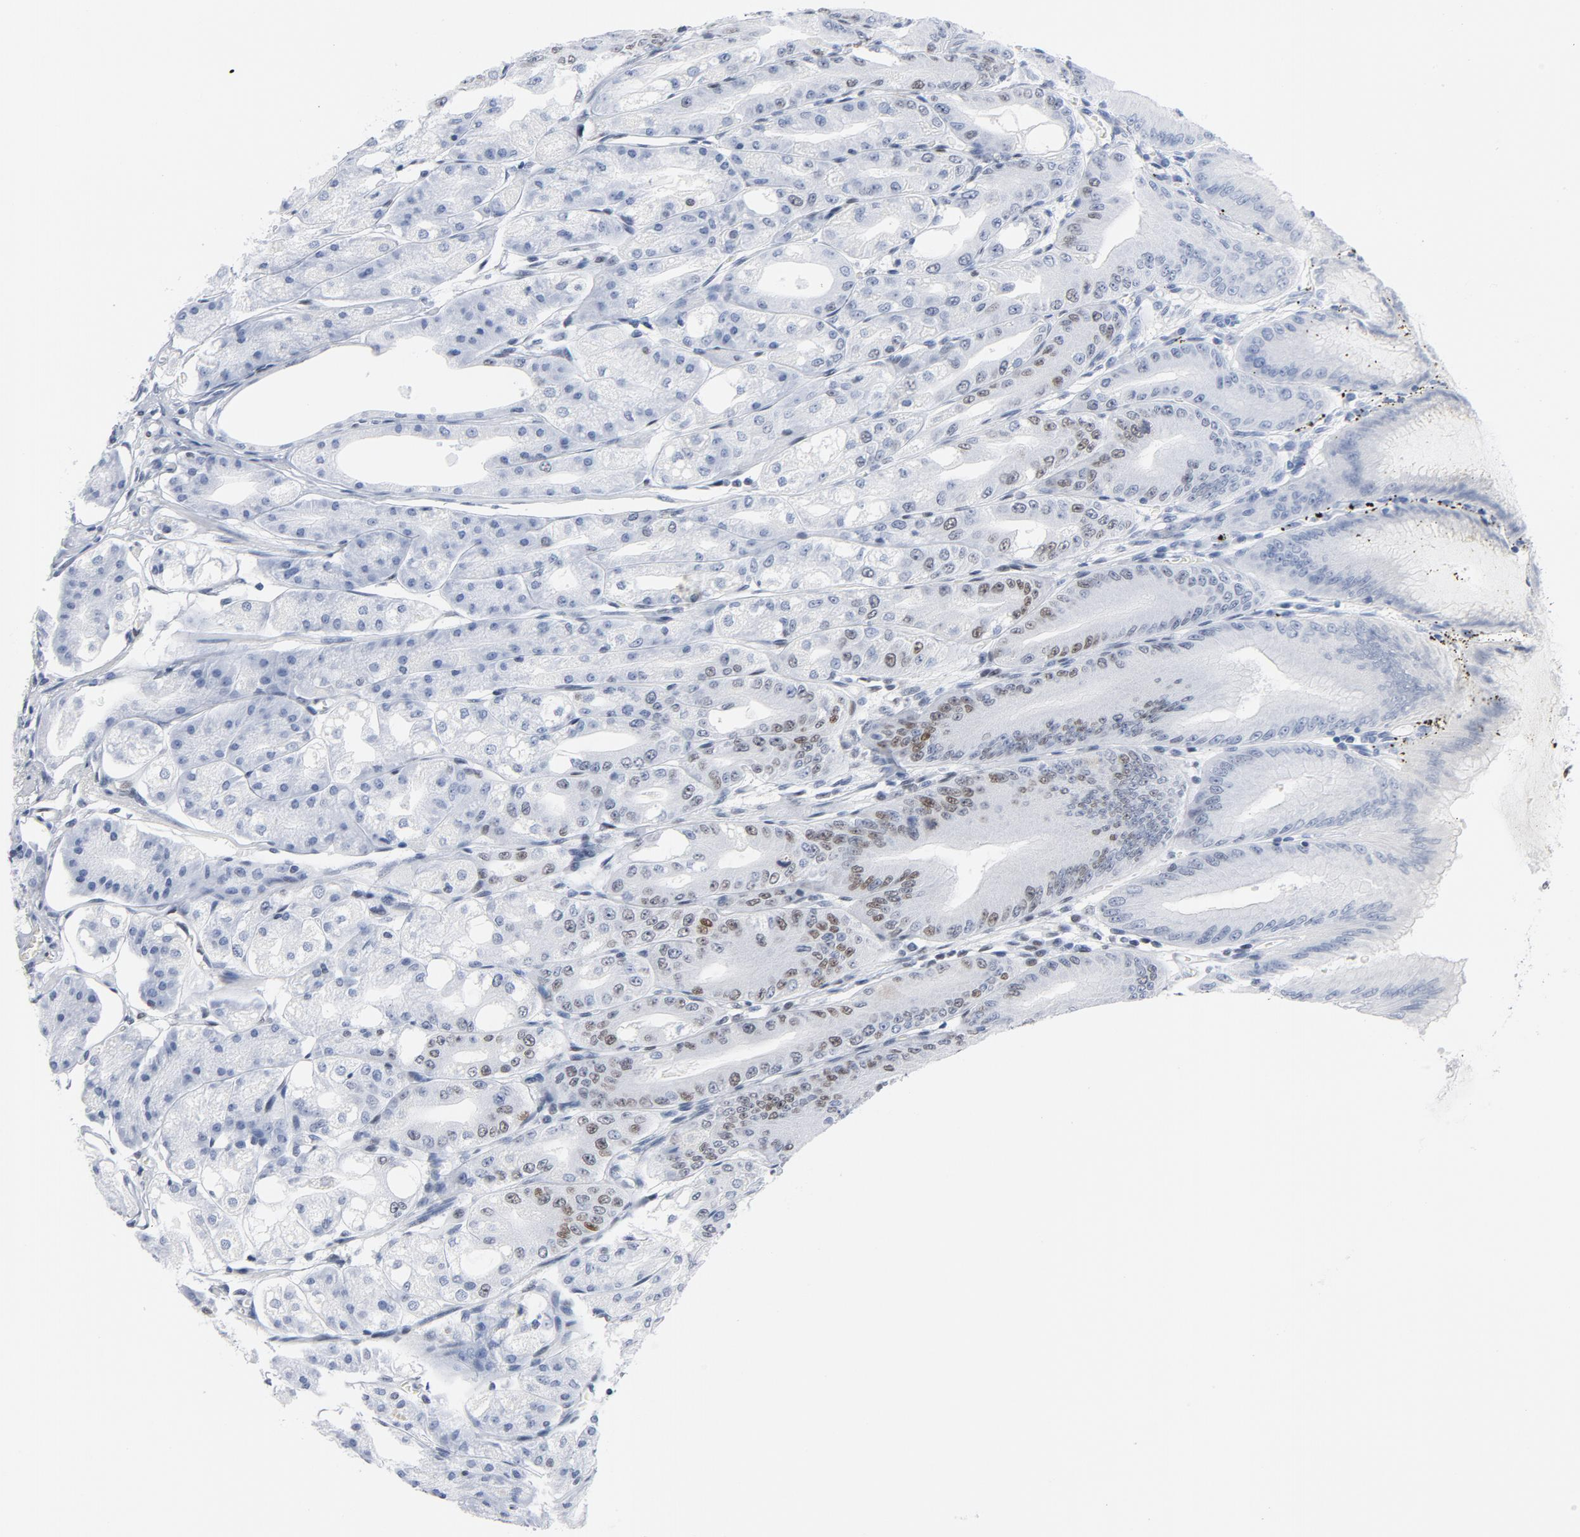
{"staining": {"intensity": "moderate", "quantity": "25%-75%", "location": "nuclear"}, "tissue": "stomach", "cell_type": "Glandular cells", "image_type": "normal", "snomed": [{"axis": "morphology", "description": "Normal tissue, NOS"}, {"axis": "topography", "description": "Stomach, lower"}], "caption": "Immunohistochemical staining of unremarkable human stomach reveals moderate nuclear protein positivity in about 25%-75% of glandular cells. Using DAB (brown) and hematoxylin (blue) stains, captured at high magnification using brightfield microscopy.", "gene": "CSTF2", "patient": {"sex": "male", "age": 71}}